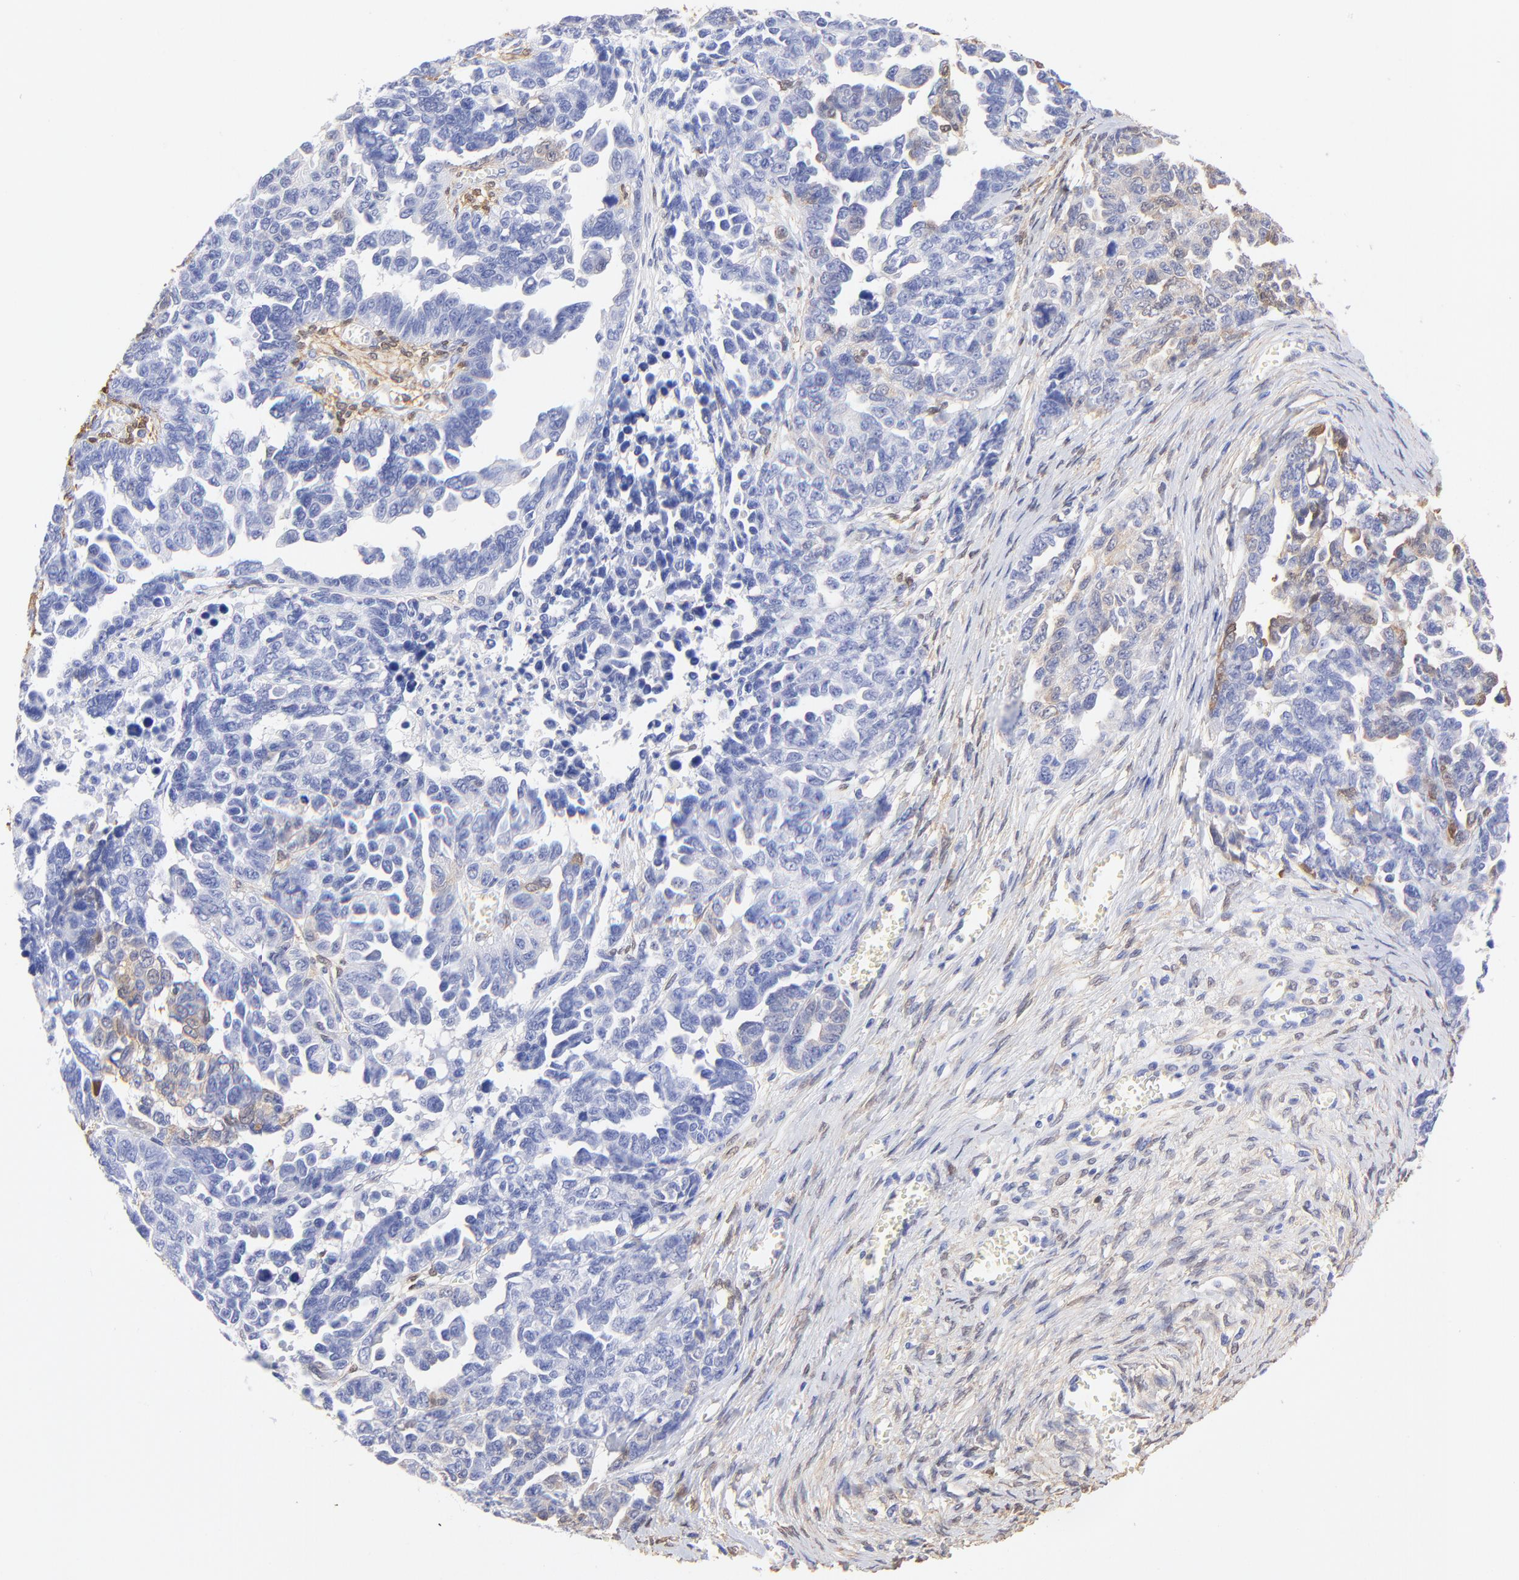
{"staining": {"intensity": "negative", "quantity": "none", "location": "none"}, "tissue": "ovarian cancer", "cell_type": "Tumor cells", "image_type": "cancer", "snomed": [{"axis": "morphology", "description": "Cystadenocarcinoma, serous, NOS"}, {"axis": "topography", "description": "Ovary"}], "caption": "Immunohistochemical staining of serous cystadenocarcinoma (ovarian) demonstrates no significant expression in tumor cells. Brightfield microscopy of immunohistochemistry (IHC) stained with DAB (brown) and hematoxylin (blue), captured at high magnification.", "gene": "ALDH1A1", "patient": {"sex": "female", "age": 69}}